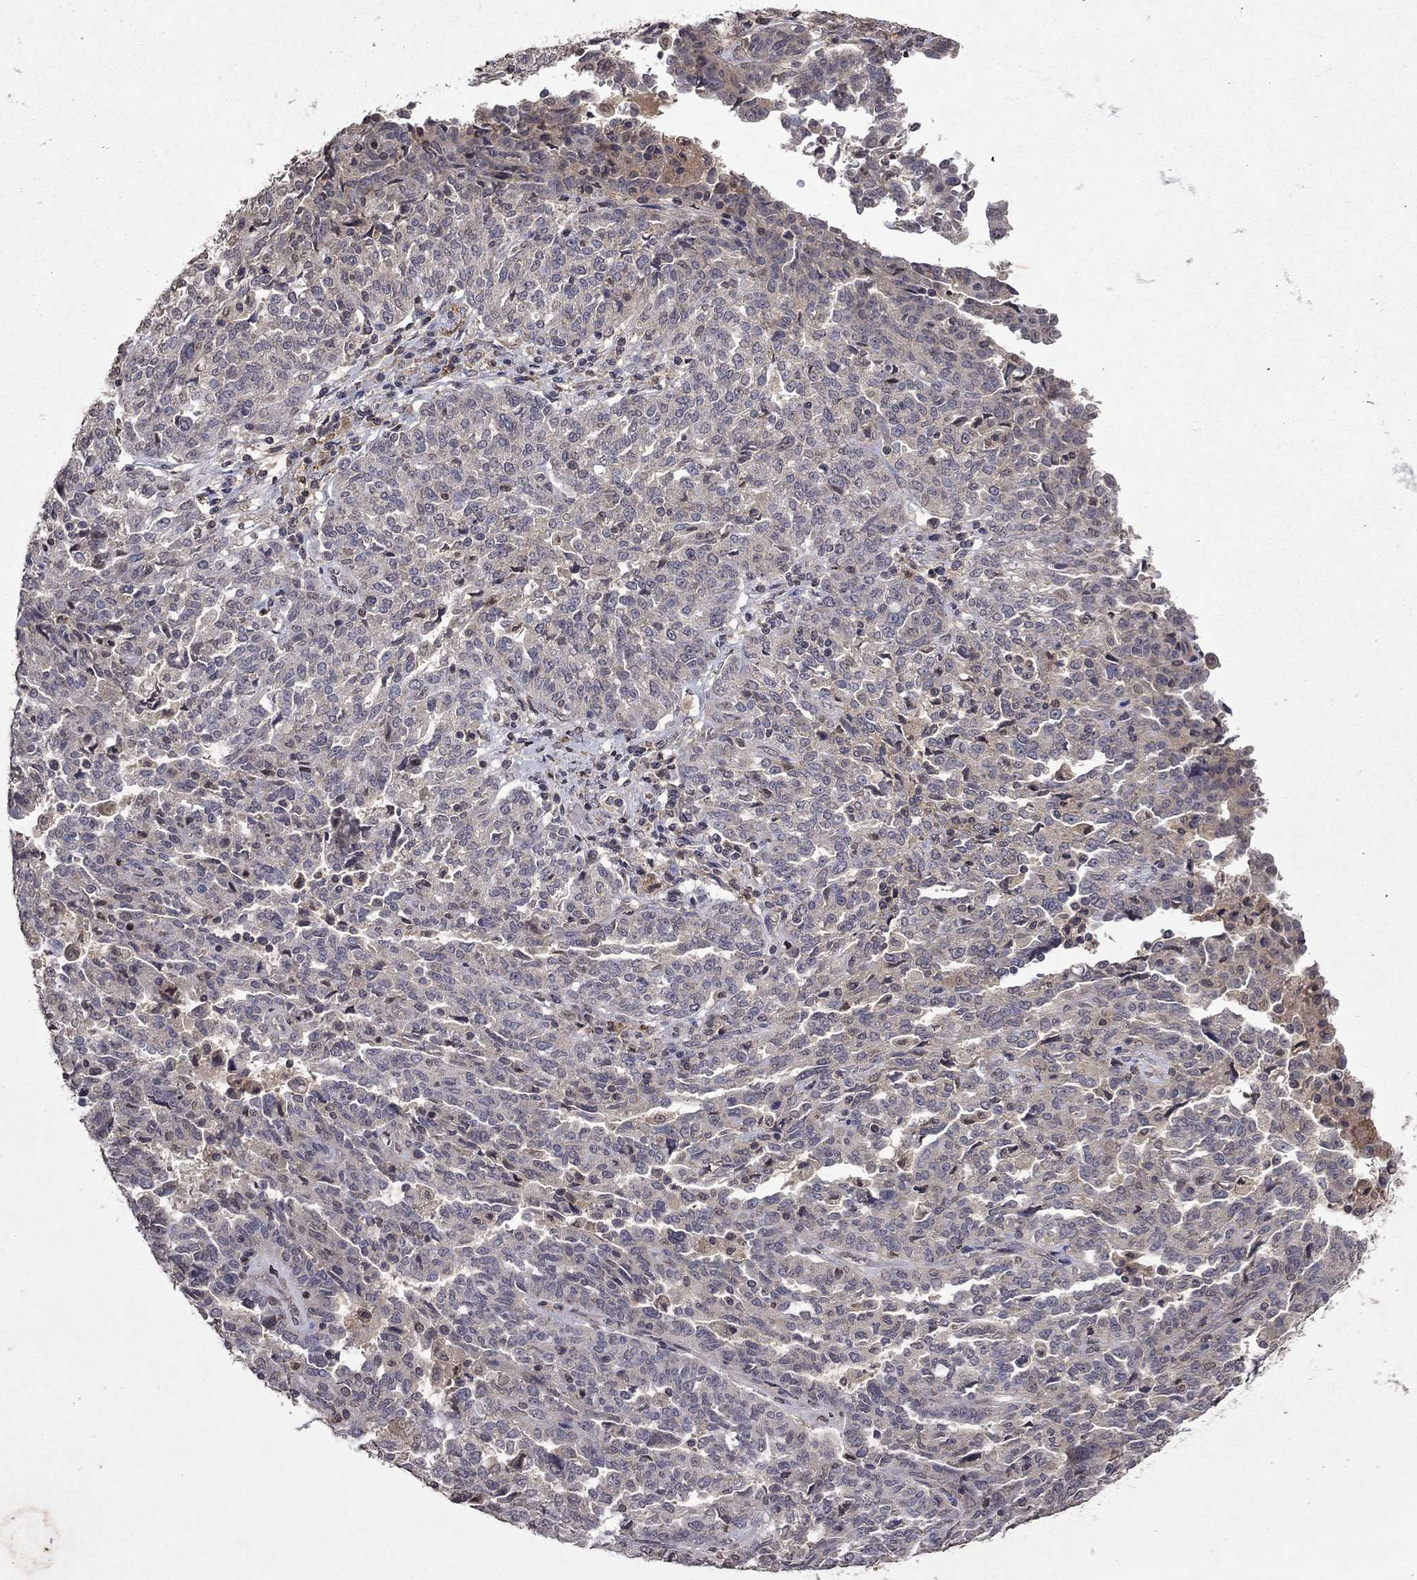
{"staining": {"intensity": "weak", "quantity": "25%-75%", "location": "cytoplasmic/membranous"}, "tissue": "ovarian cancer", "cell_type": "Tumor cells", "image_type": "cancer", "snomed": [{"axis": "morphology", "description": "Cystadenocarcinoma, serous, NOS"}, {"axis": "topography", "description": "Ovary"}], "caption": "Ovarian cancer stained with a brown dye shows weak cytoplasmic/membranous positive staining in approximately 25%-75% of tumor cells.", "gene": "TTC38", "patient": {"sex": "female", "age": 67}}